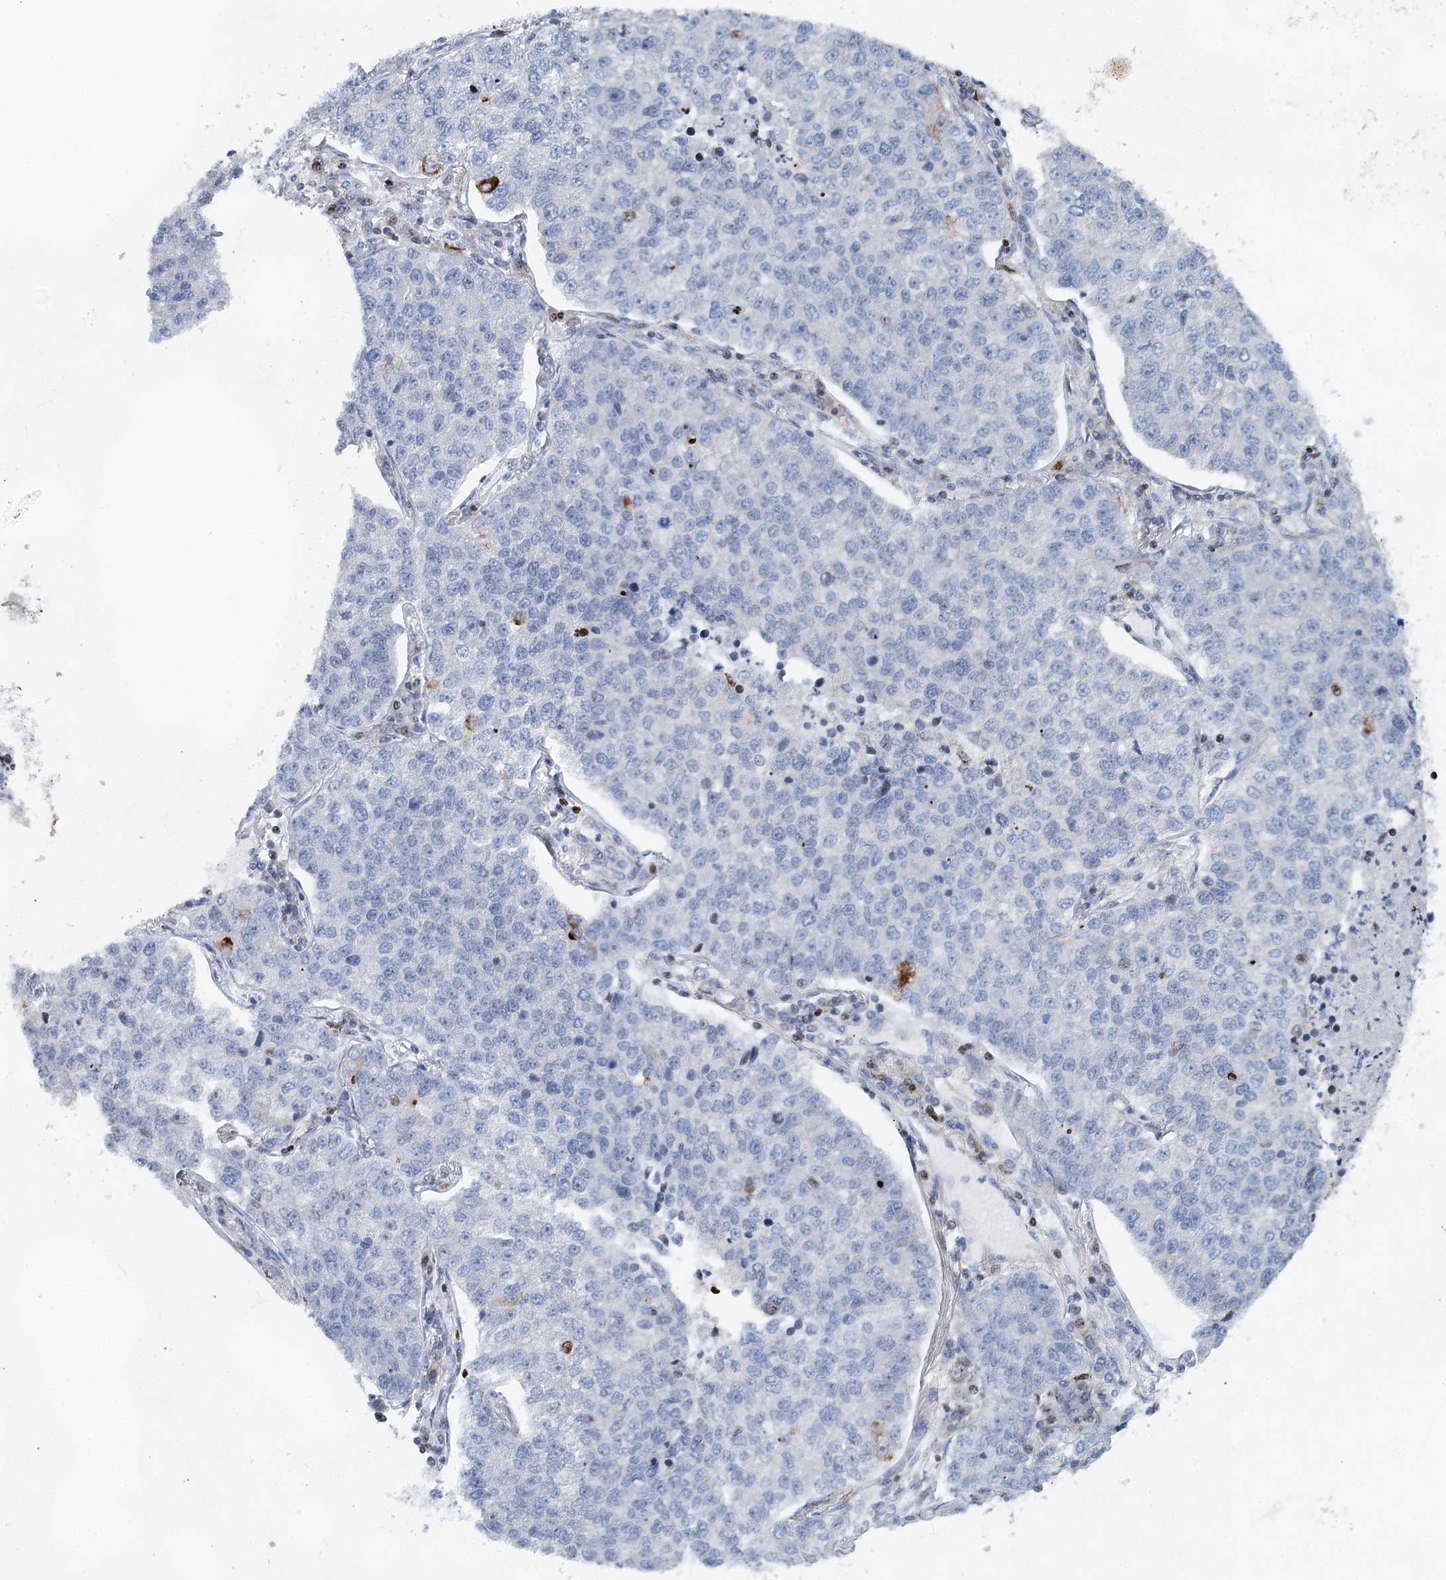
{"staining": {"intensity": "negative", "quantity": "none", "location": "none"}, "tissue": "lung cancer", "cell_type": "Tumor cells", "image_type": "cancer", "snomed": [{"axis": "morphology", "description": "Adenocarcinoma, NOS"}, {"axis": "topography", "description": "Lung"}], "caption": "This is an immunohistochemistry (IHC) image of lung cancer (adenocarcinoma). There is no expression in tumor cells.", "gene": "XPO6", "patient": {"sex": "male", "age": 49}}